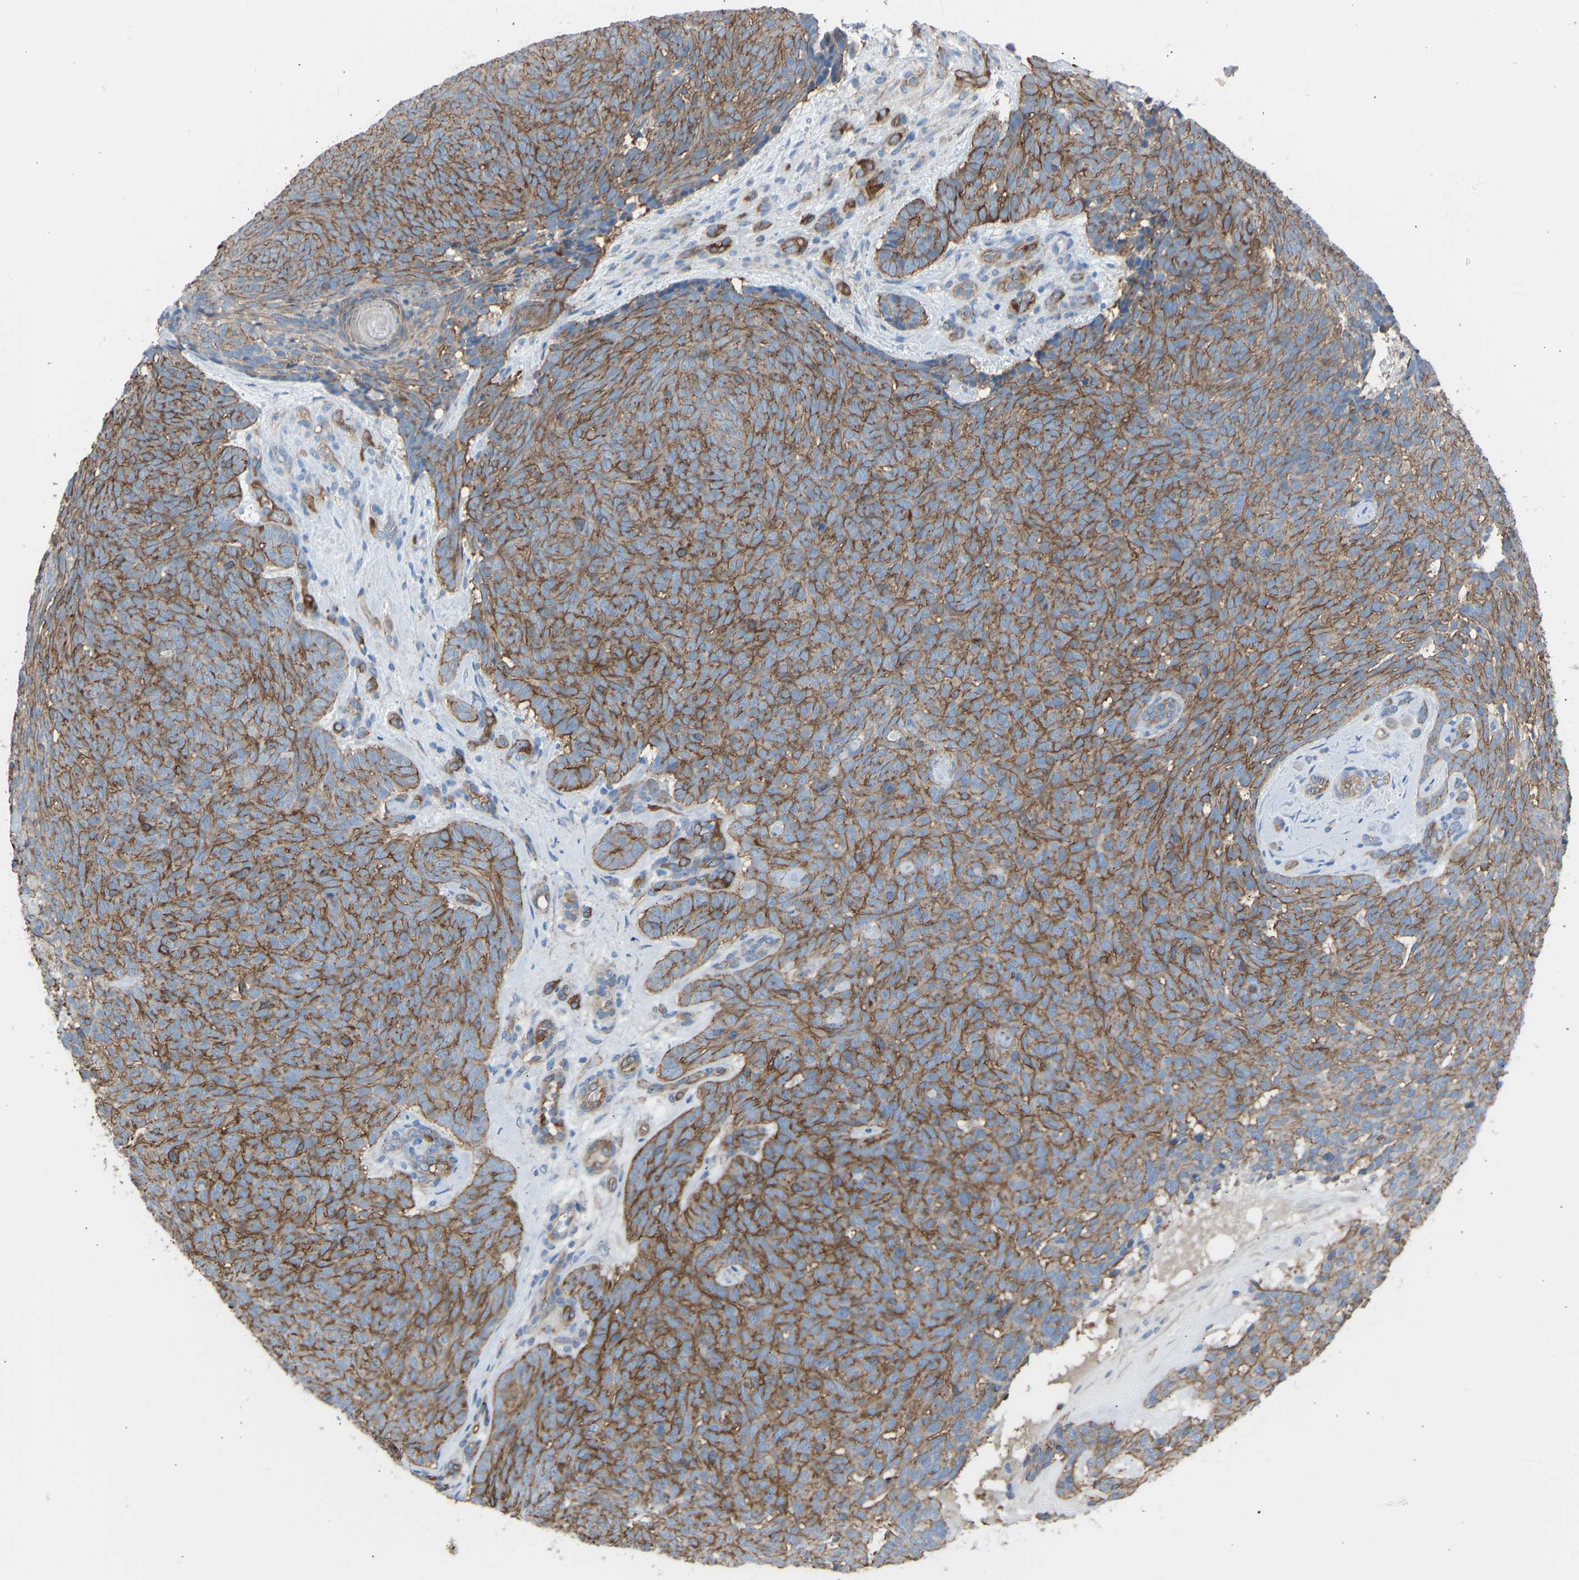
{"staining": {"intensity": "moderate", "quantity": ">75%", "location": "cytoplasmic/membranous"}, "tissue": "skin cancer", "cell_type": "Tumor cells", "image_type": "cancer", "snomed": [{"axis": "morphology", "description": "Basal cell carcinoma"}, {"axis": "topography", "description": "Skin"}], "caption": "Skin cancer was stained to show a protein in brown. There is medium levels of moderate cytoplasmic/membranous expression in approximately >75% of tumor cells.", "gene": "MYH10", "patient": {"sex": "male", "age": 61}}